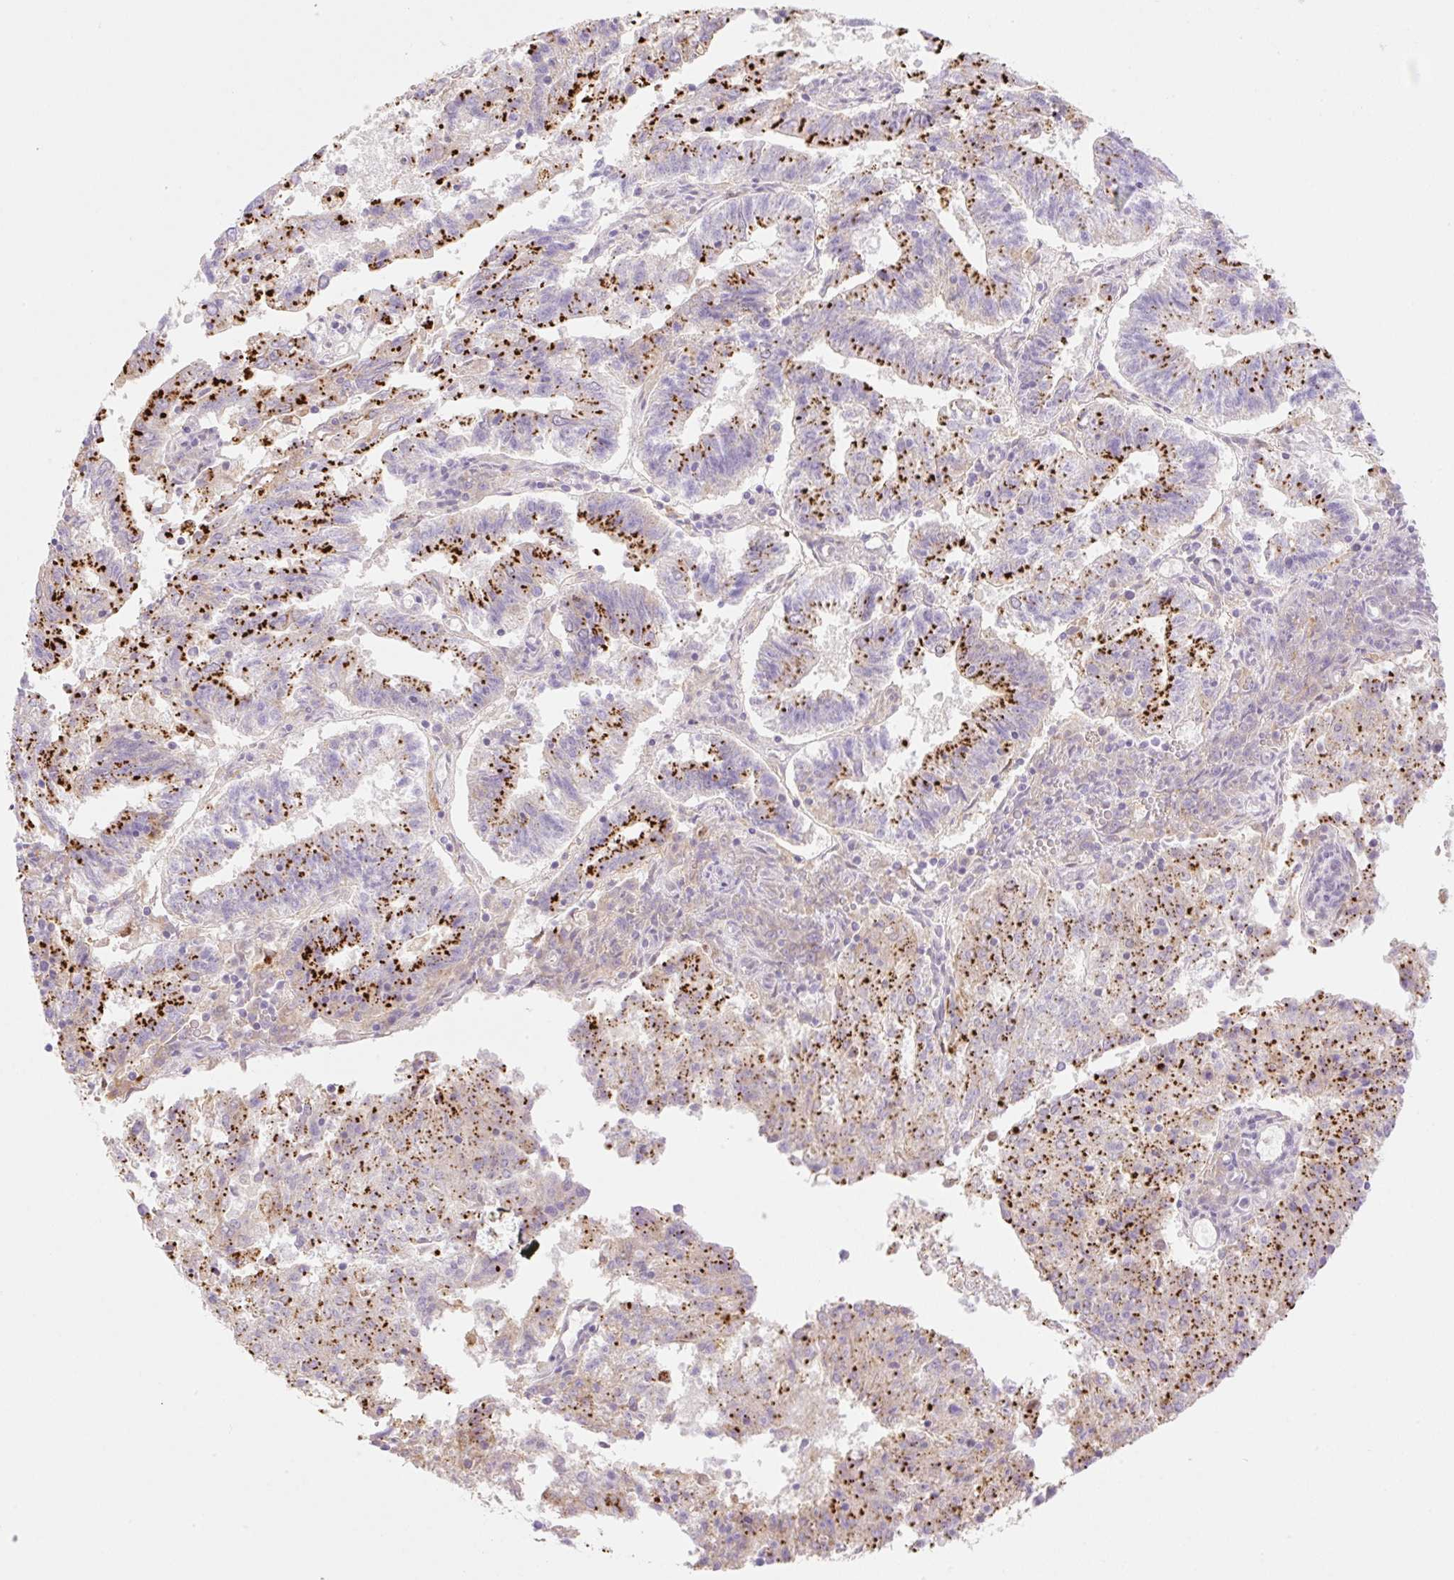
{"staining": {"intensity": "strong", "quantity": "25%-75%", "location": "cytoplasmic/membranous"}, "tissue": "endometrial cancer", "cell_type": "Tumor cells", "image_type": "cancer", "snomed": [{"axis": "morphology", "description": "Adenocarcinoma, NOS"}, {"axis": "topography", "description": "Endometrium"}], "caption": "Endometrial cancer tissue exhibits strong cytoplasmic/membranous positivity in about 25%-75% of tumor cells, visualized by immunohistochemistry.", "gene": "PALM3", "patient": {"sex": "female", "age": 82}}